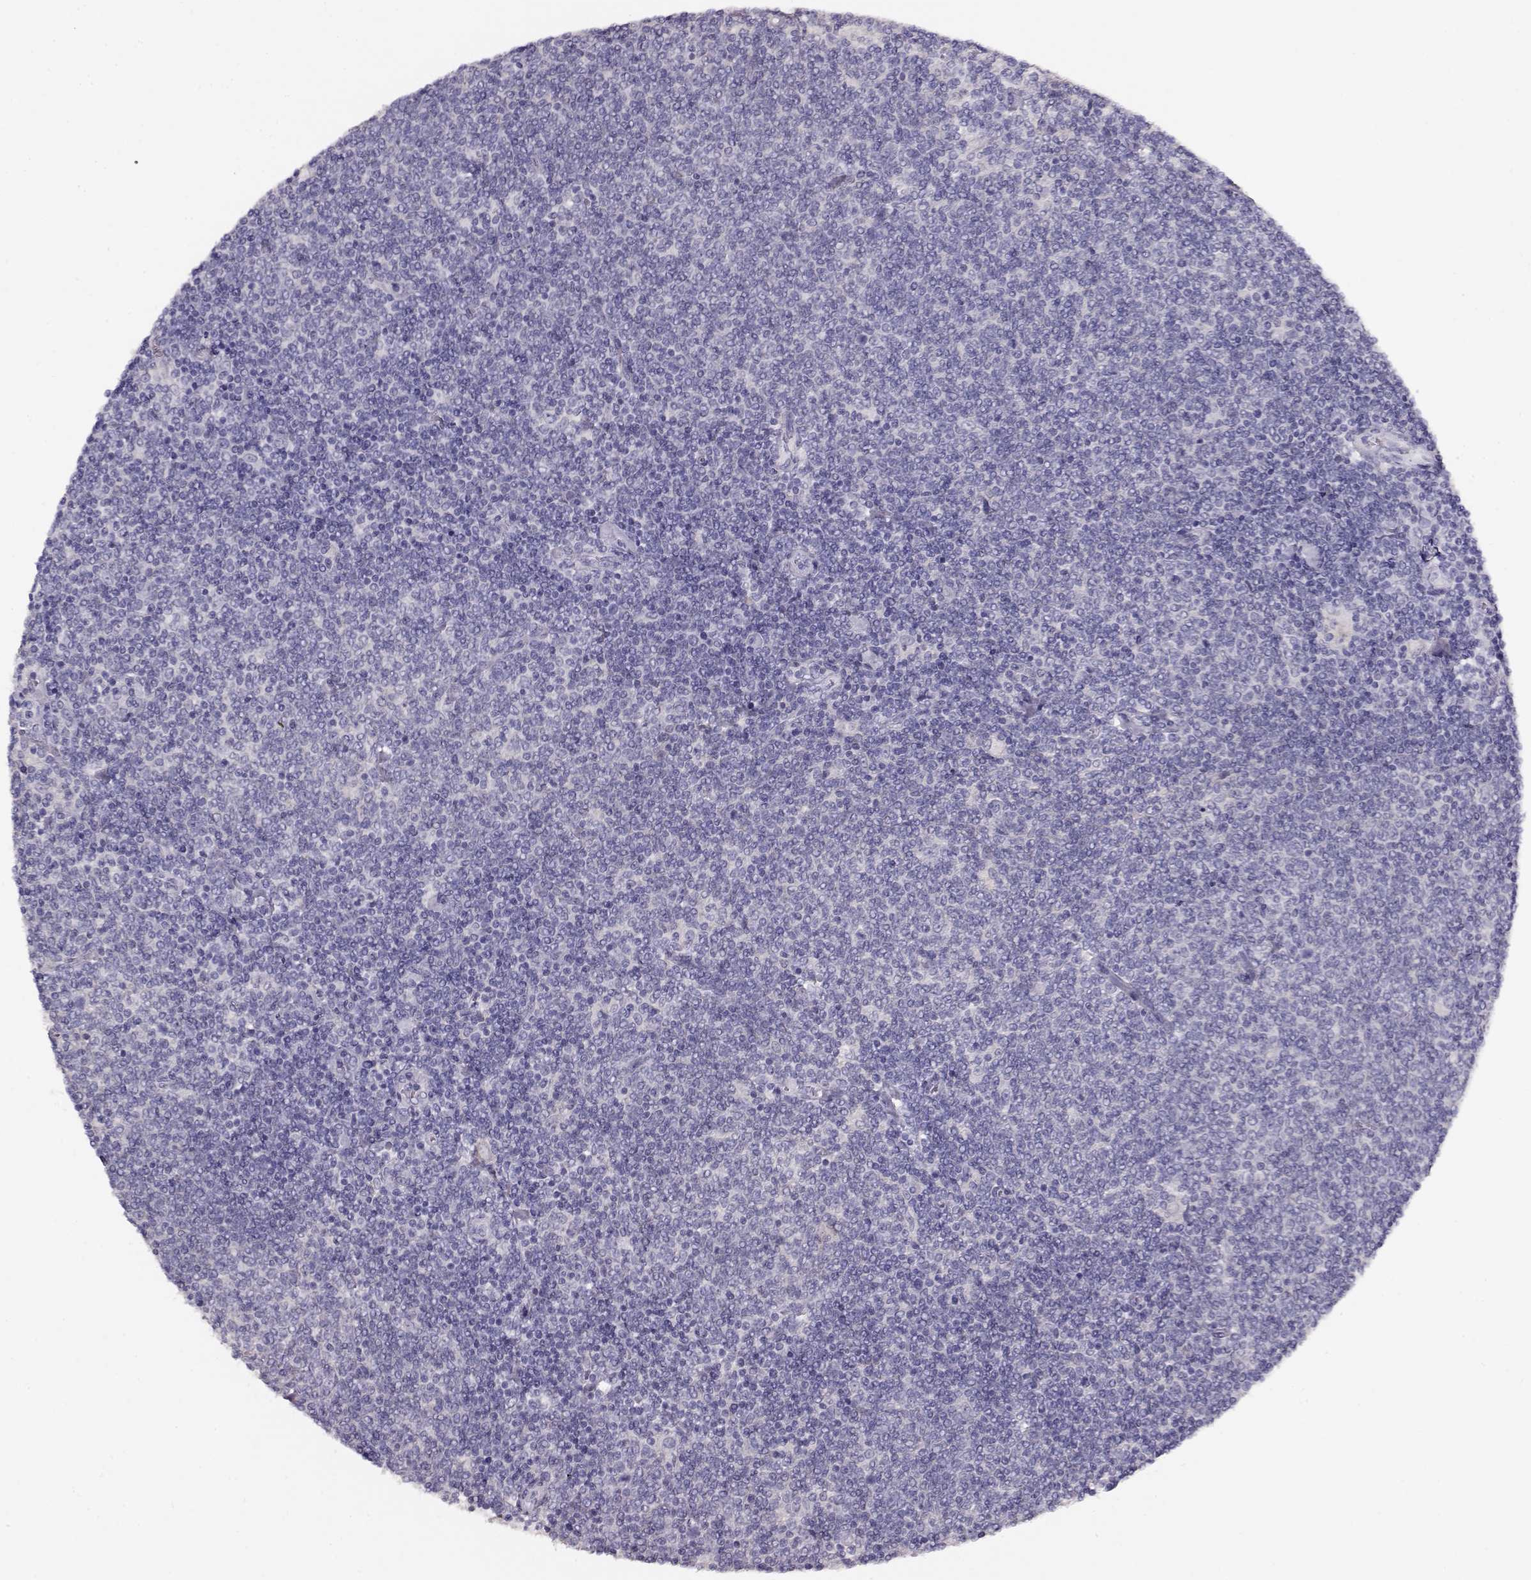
{"staining": {"intensity": "negative", "quantity": "none", "location": "none"}, "tissue": "lymphoma", "cell_type": "Tumor cells", "image_type": "cancer", "snomed": [{"axis": "morphology", "description": "Malignant lymphoma, non-Hodgkin's type, Low grade"}, {"axis": "topography", "description": "Lymph node"}], "caption": "High power microscopy micrograph of an immunohistochemistry (IHC) image of lymphoma, revealing no significant staining in tumor cells.", "gene": "NDRG4", "patient": {"sex": "male", "age": 52}}